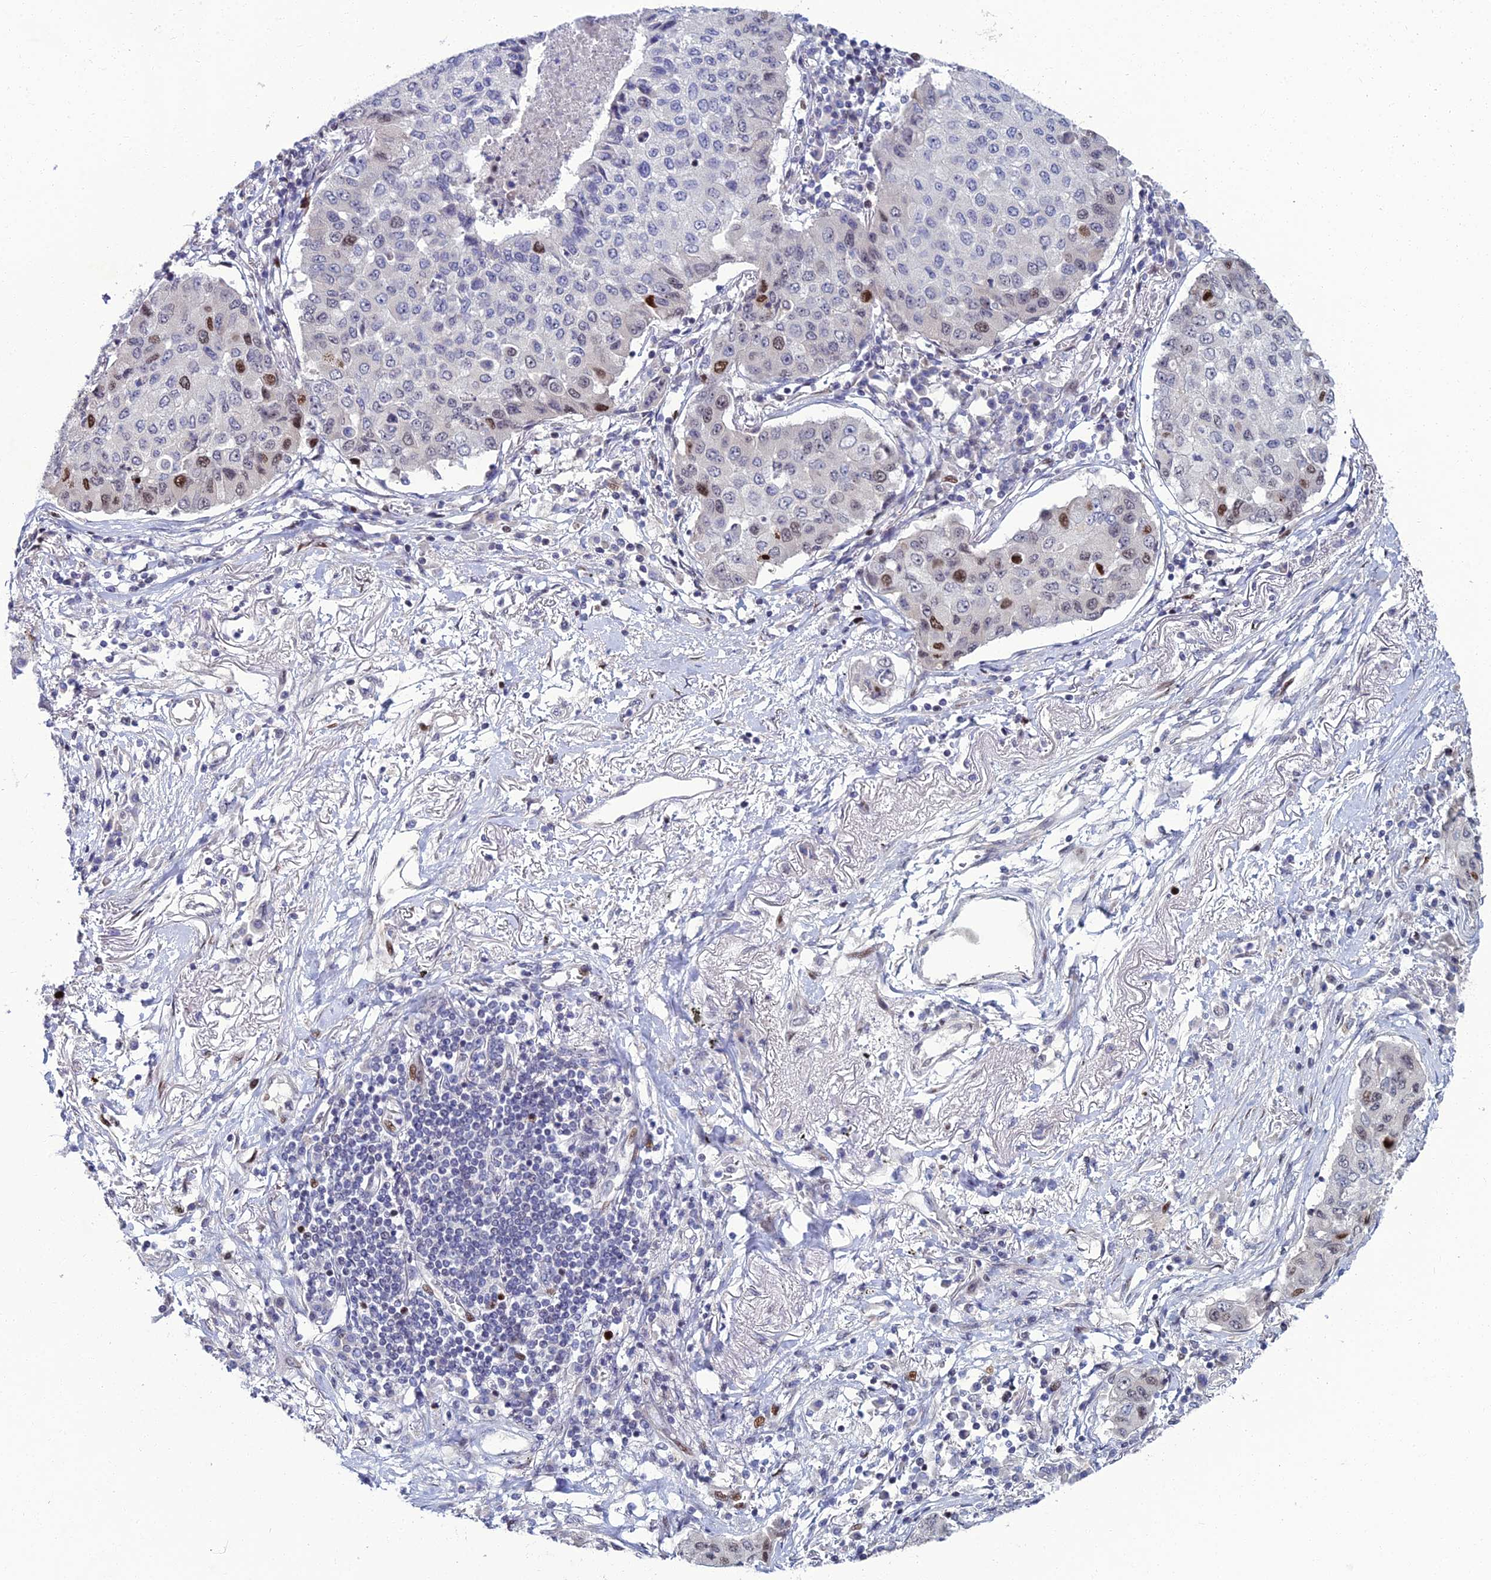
{"staining": {"intensity": "strong", "quantity": "<25%", "location": "nuclear"}, "tissue": "lung cancer", "cell_type": "Tumor cells", "image_type": "cancer", "snomed": [{"axis": "morphology", "description": "Squamous cell carcinoma, NOS"}, {"axis": "topography", "description": "Lung"}], "caption": "Immunohistochemical staining of lung cancer demonstrates medium levels of strong nuclear expression in approximately <25% of tumor cells. Nuclei are stained in blue.", "gene": "TAF9B", "patient": {"sex": "male", "age": 74}}